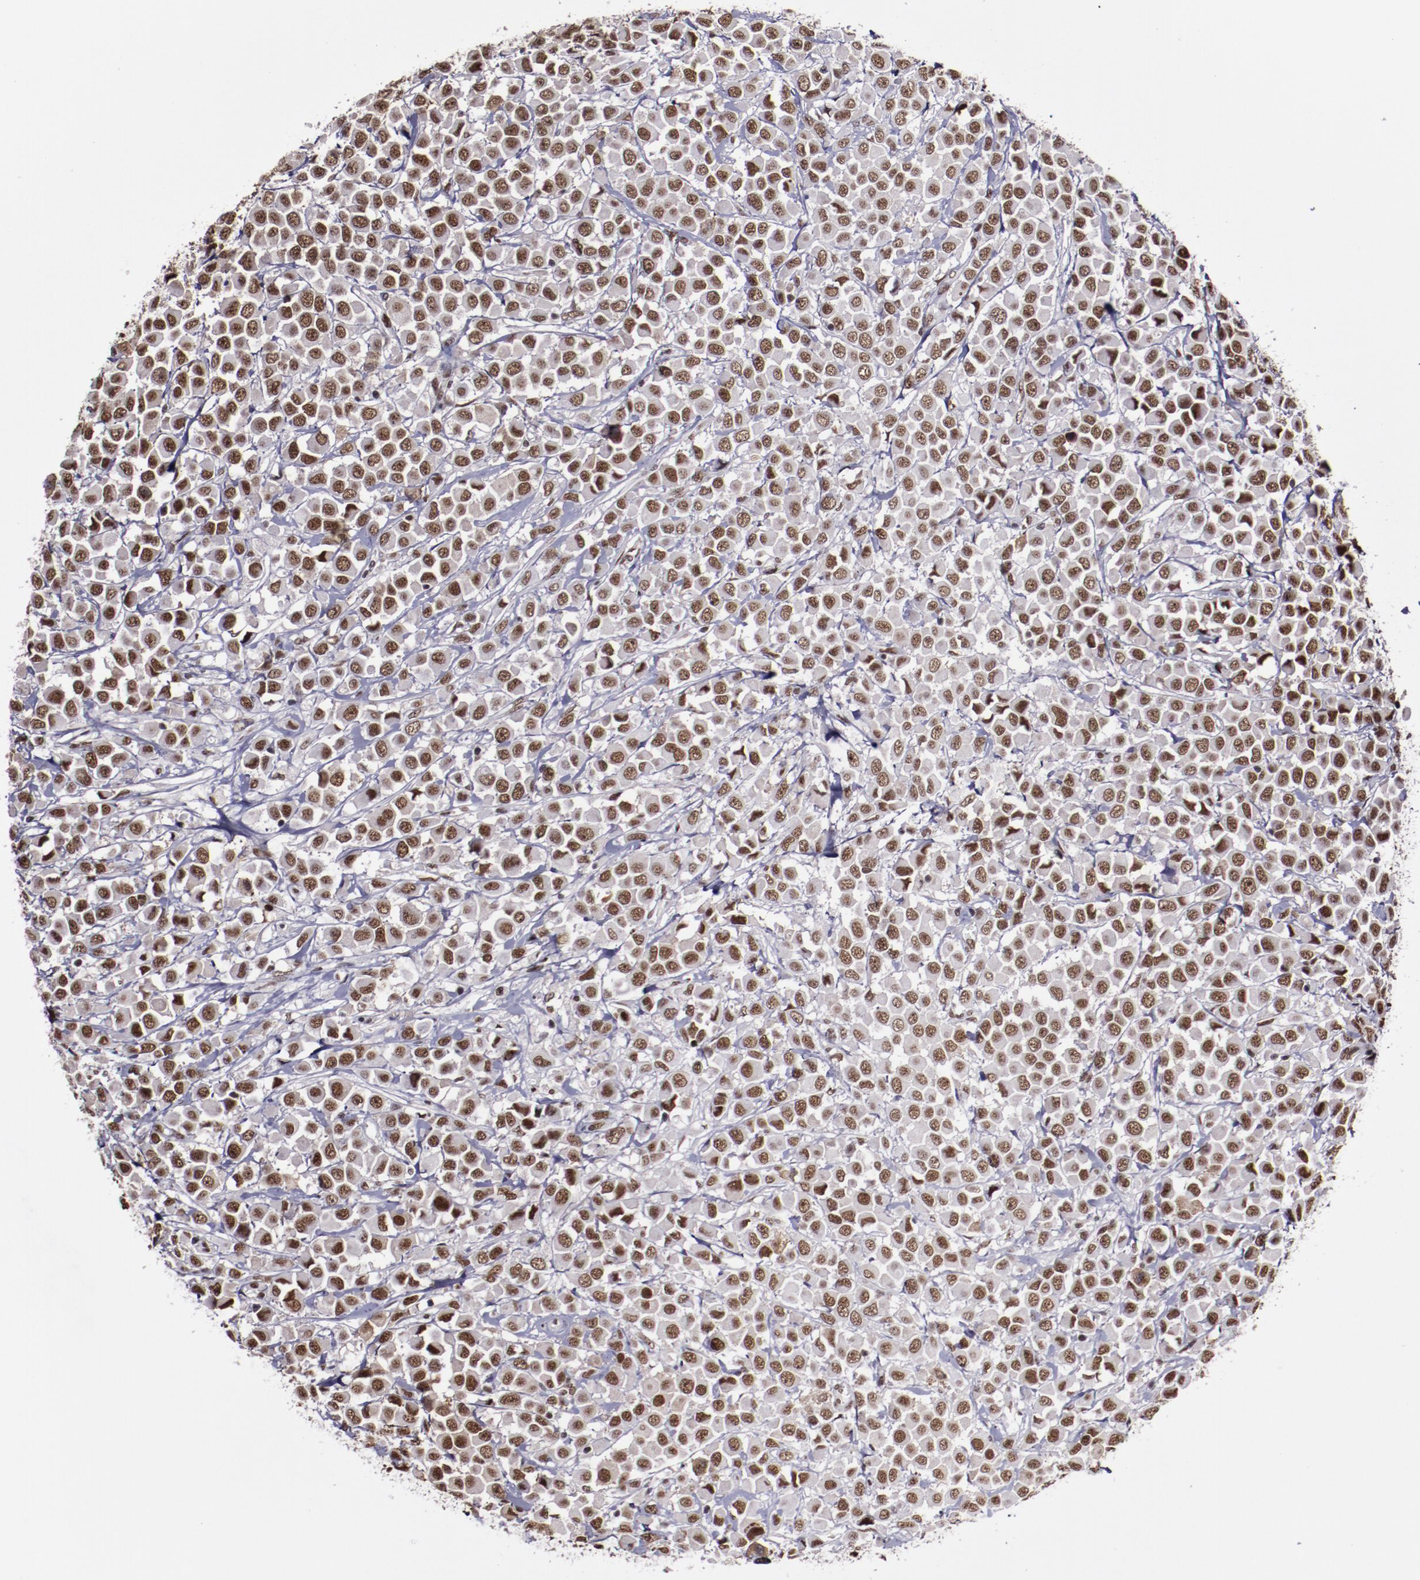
{"staining": {"intensity": "moderate", "quantity": ">75%", "location": "nuclear"}, "tissue": "breast cancer", "cell_type": "Tumor cells", "image_type": "cancer", "snomed": [{"axis": "morphology", "description": "Duct carcinoma"}, {"axis": "topography", "description": "Breast"}], "caption": "Invasive ductal carcinoma (breast) stained with a brown dye shows moderate nuclear positive positivity in about >75% of tumor cells.", "gene": "ERH", "patient": {"sex": "female", "age": 61}}